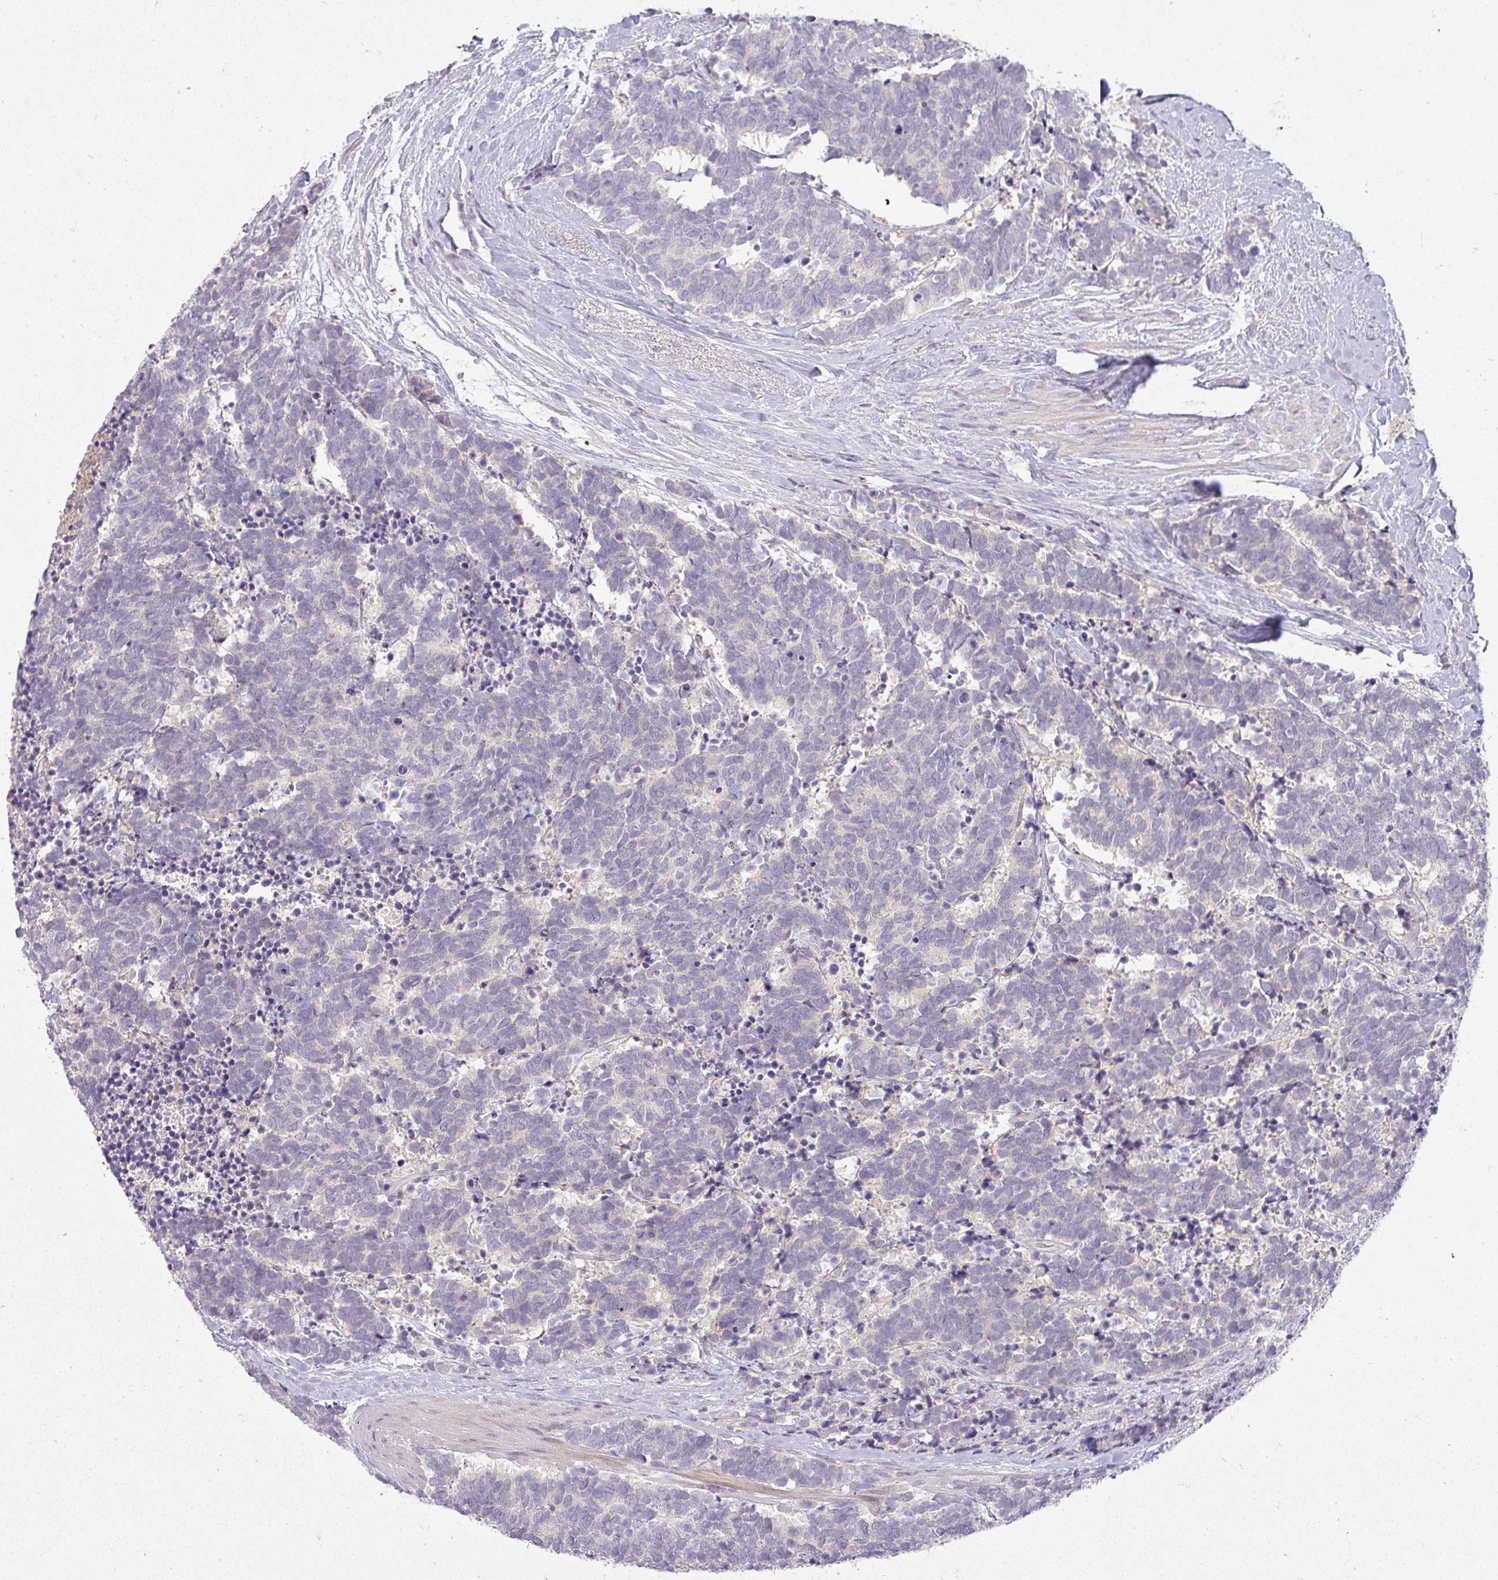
{"staining": {"intensity": "negative", "quantity": "none", "location": "none"}, "tissue": "carcinoid", "cell_type": "Tumor cells", "image_type": "cancer", "snomed": [{"axis": "morphology", "description": "Carcinoma, NOS"}, {"axis": "morphology", "description": "Carcinoid, malignant, NOS"}, {"axis": "topography", "description": "Prostate"}], "caption": "Immunohistochemical staining of human carcinoma demonstrates no significant positivity in tumor cells. (DAB immunohistochemistry visualized using brightfield microscopy, high magnification).", "gene": "APOM", "patient": {"sex": "male", "age": 57}}